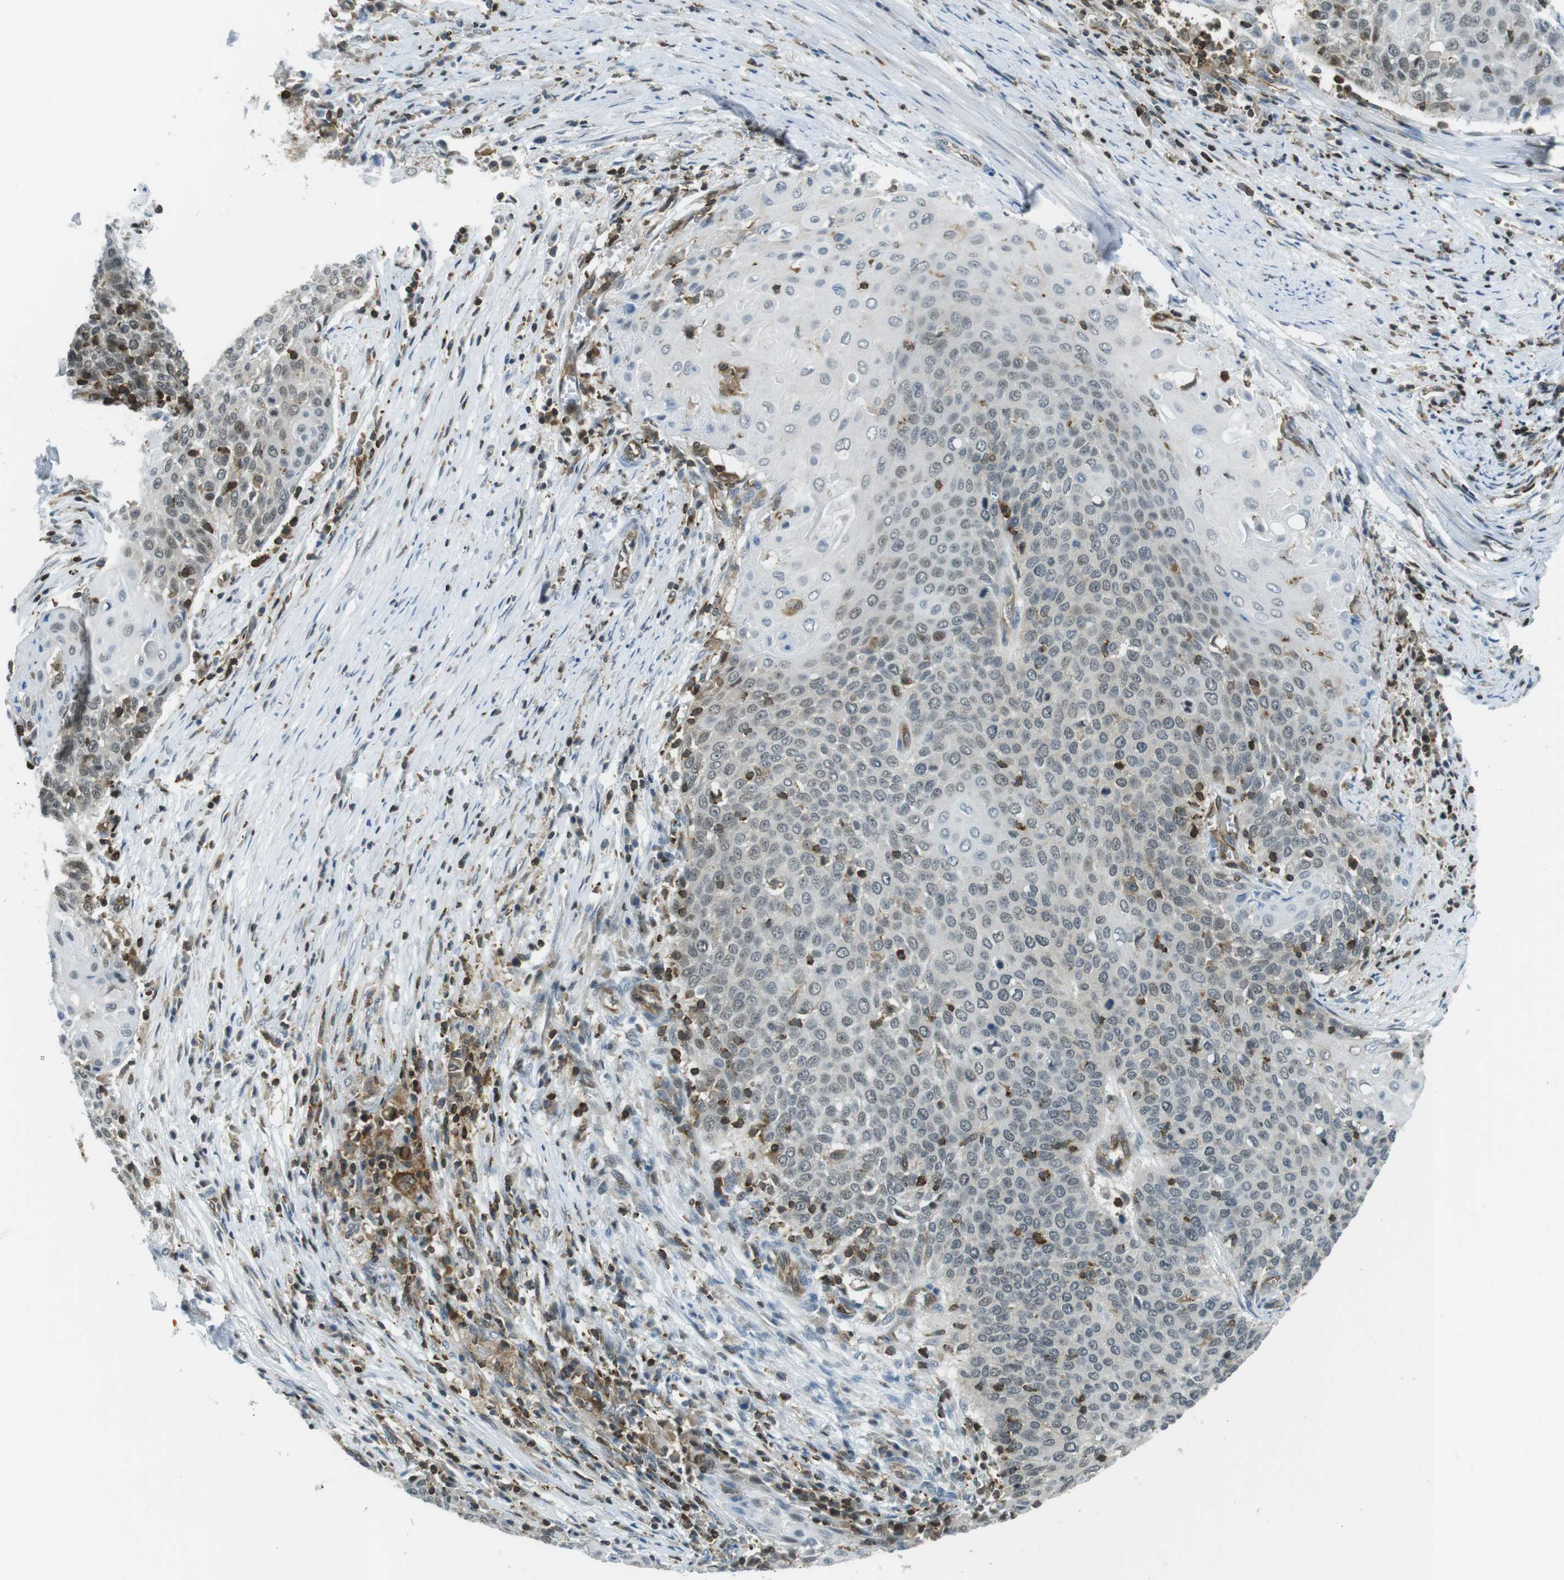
{"staining": {"intensity": "weak", "quantity": "<25%", "location": "nuclear"}, "tissue": "cervical cancer", "cell_type": "Tumor cells", "image_type": "cancer", "snomed": [{"axis": "morphology", "description": "Squamous cell carcinoma, NOS"}, {"axis": "topography", "description": "Cervix"}], "caption": "Tumor cells are negative for brown protein staining in cervical squamous cell carcinoma. The staining is performed using DAB (3,3'-diaminobenzidine) brown chromogen with nuclei counter-stained in using hematoxylin.", "gene": "STK10", "patient": {"sex": "female", "age": 39}}